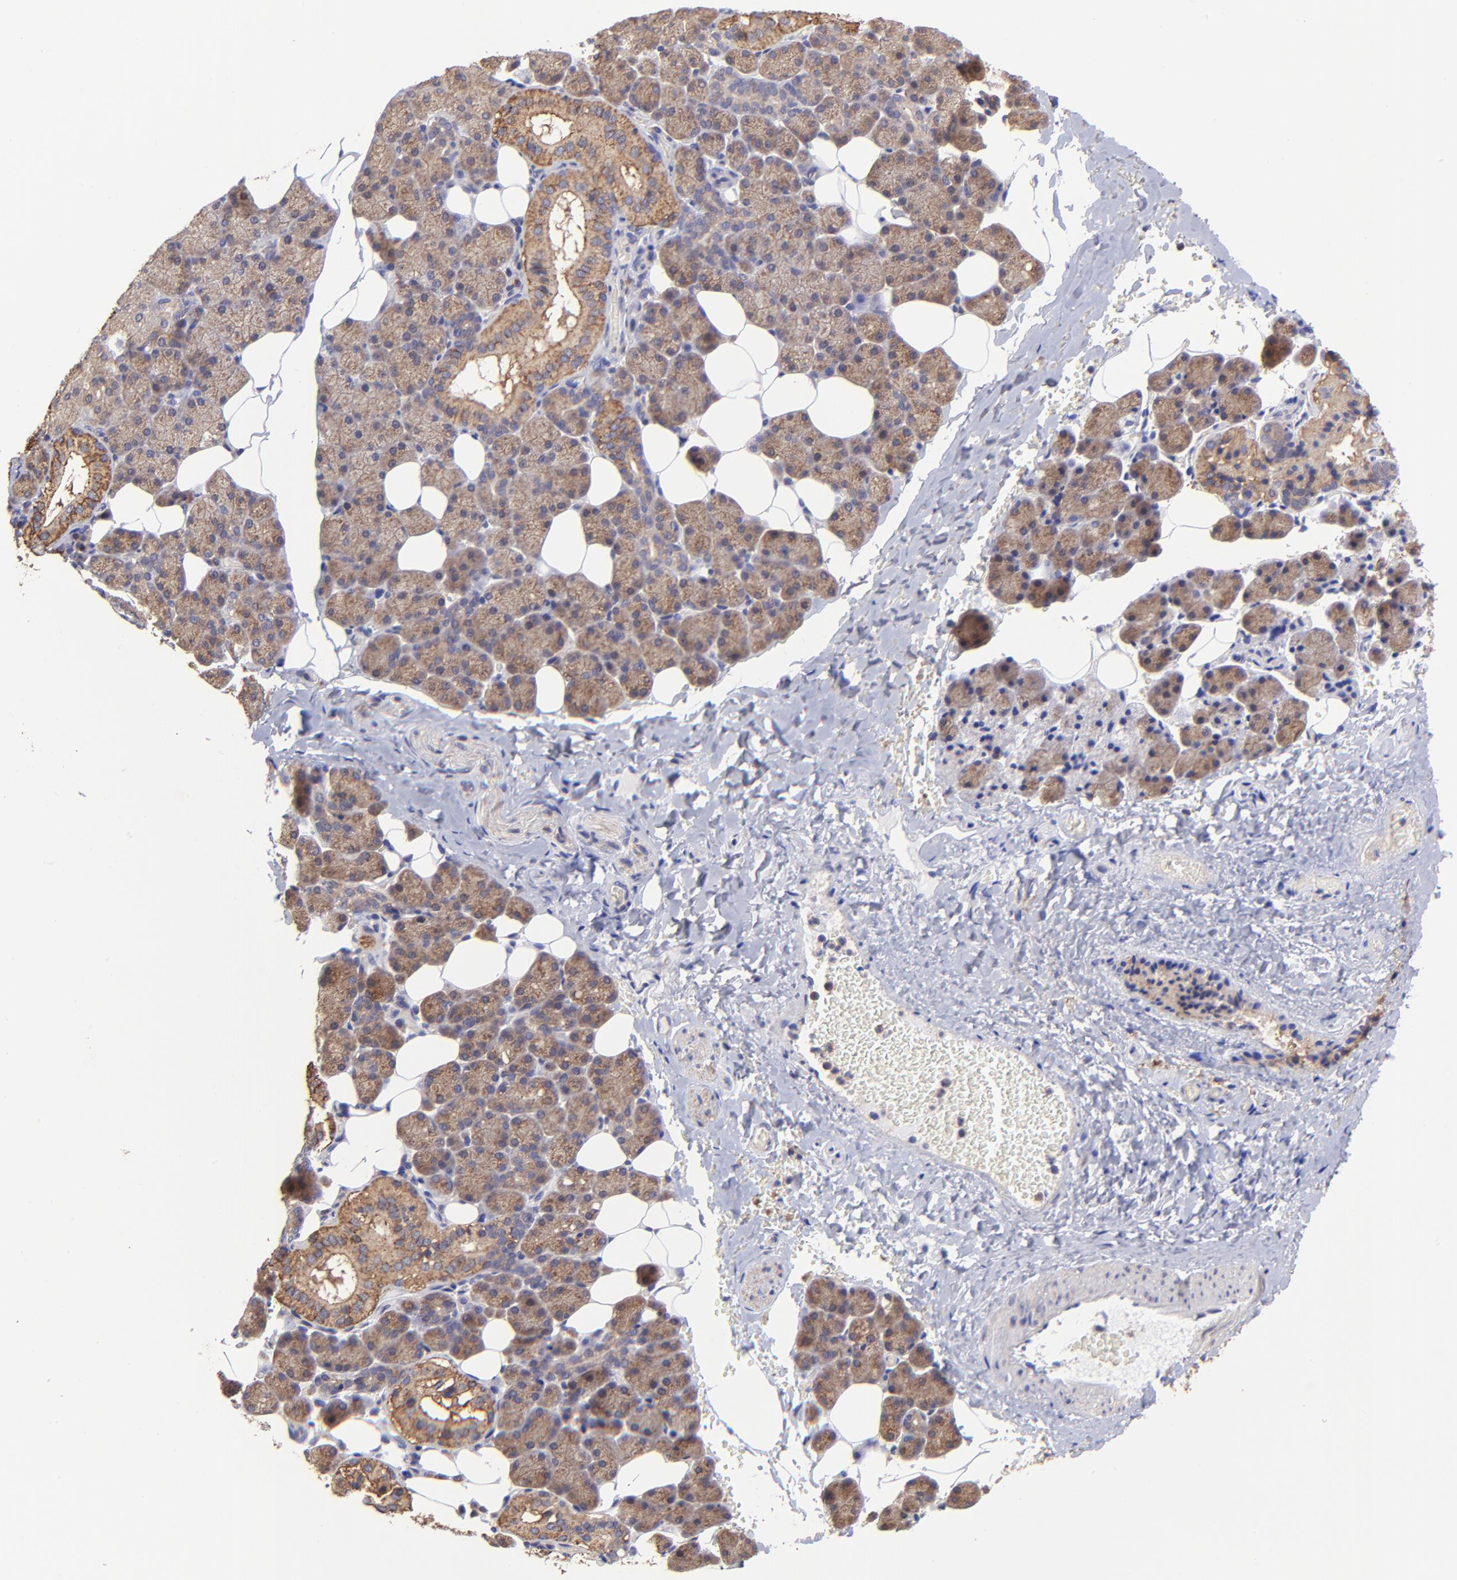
{"staining": {"intensity": "strong", "quantity": ">75%", "location": "cytoplasmic/membranous"}, "tissue": "salivary gland", "cell_type": "Glandular cells", "image_type": "normal", "snomed": [{"axis": "morphology", "description": "Normal tissue, NOS"}, {"axis": "topography", "description": "Lymph node"}, {"axis": "topography", "description": "Salivary gland"}], "caption": "Salivary gland stained with a brown dye displays strong cytoplasmic/membranous positive staining in about >75% of glandular cells.", "gene": "NSF", "patient": {"sex": "male", "age": 8}}